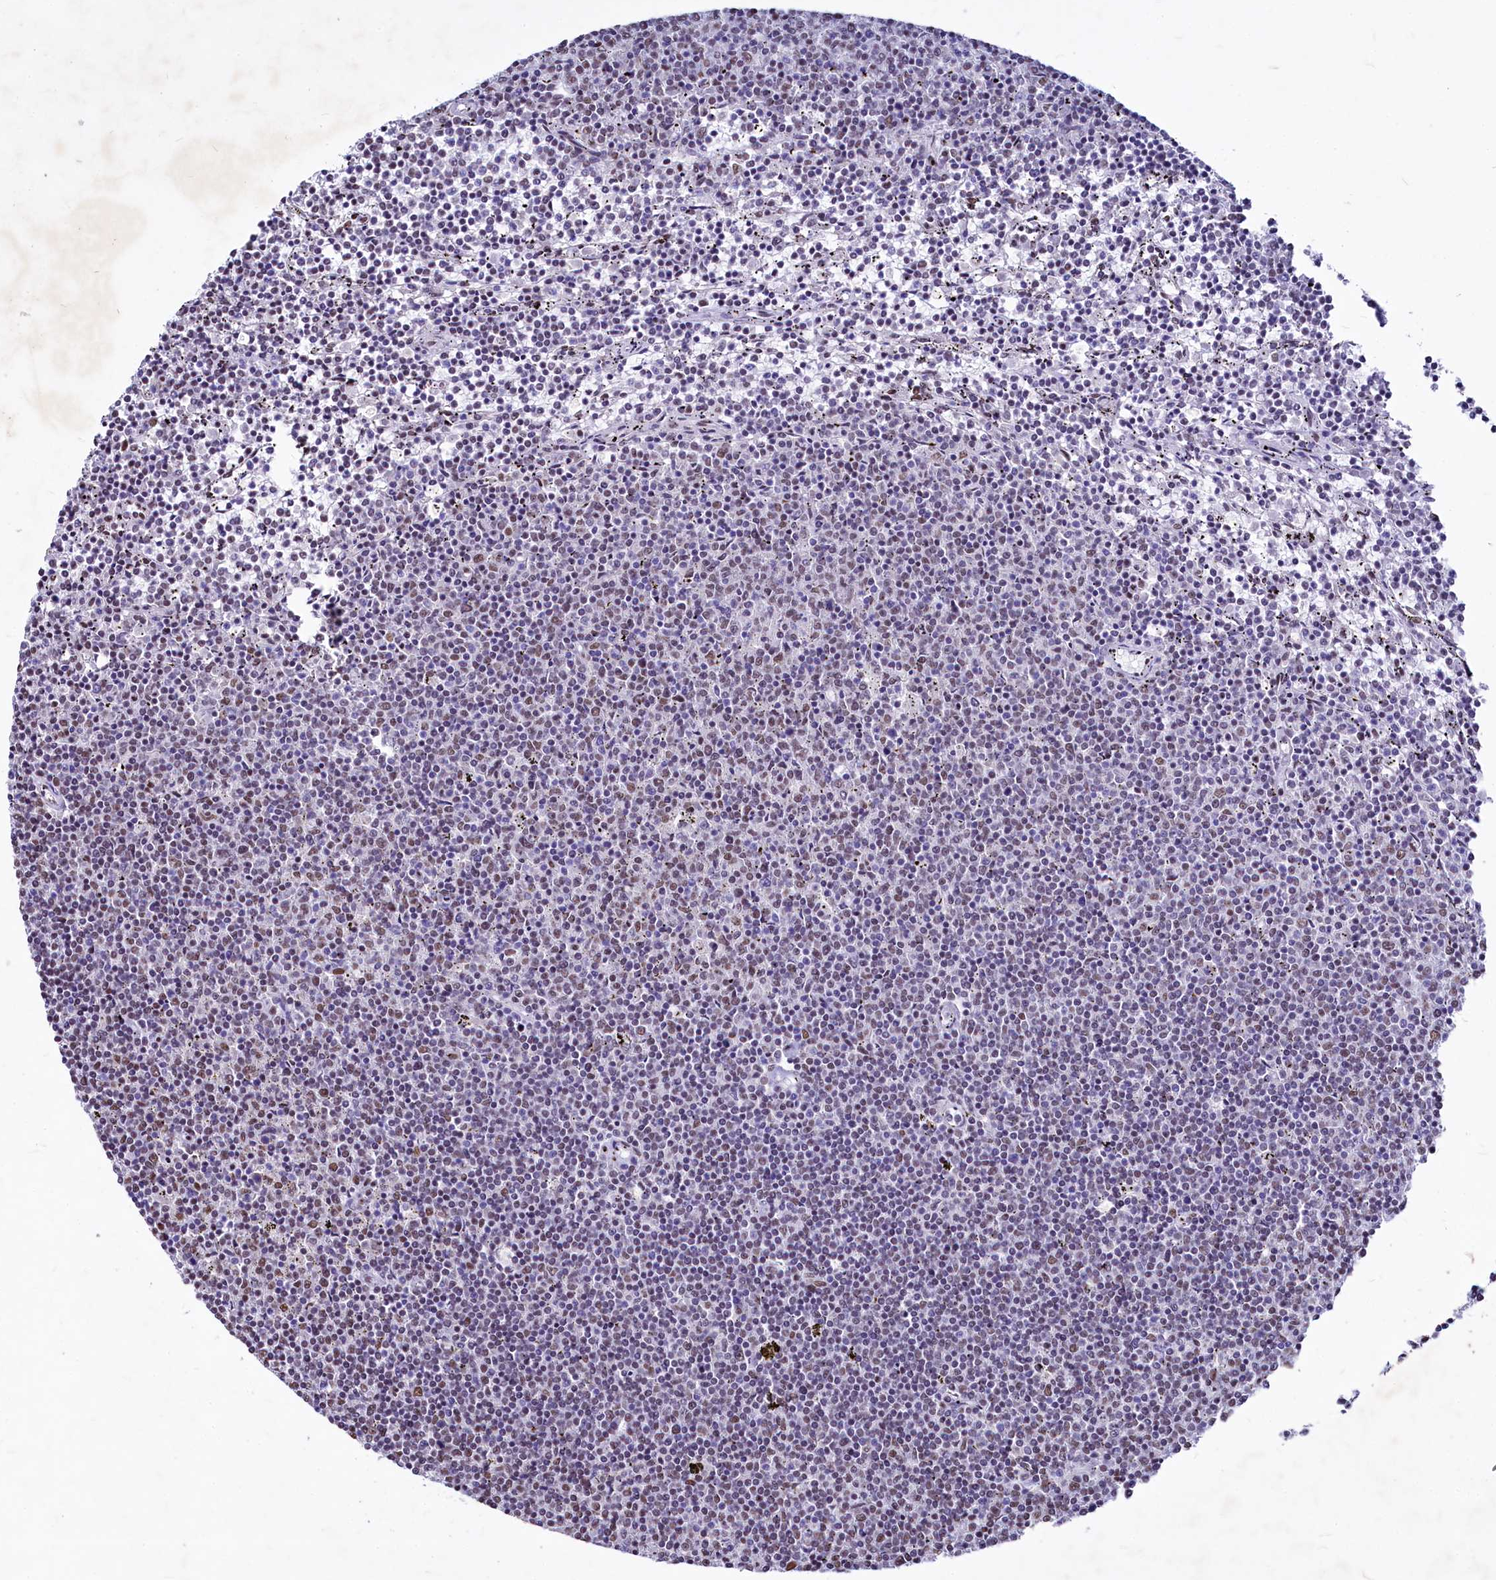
{"staining": {"intensity": "negative", "quantity": "none", "location": "none"}, "tissue": "lymphoma", "cell_type": "Tumor cells", "image_type": "cancer", "snomed": [{"axis": "morphology", "description": "Malignant lymphoma, non-Hodgkin's type, Low grade"}, {"axis": "topography", "description": "Spleen"}], "caption": "A photomicrograph of low-grade malignant lymphoma, non-Hodgkin's type stained for a protein demonstrates no brown staining in tumor cells. The staining was performed using DAB (3,3'-diaminobenzidine) to visualize the protein expression in brown, while the nuclei were stained in blue with hematoxylin (Magnification: 20x).", "gene": "PARPBP", "patient": {"sex": "female", "age": 50}}